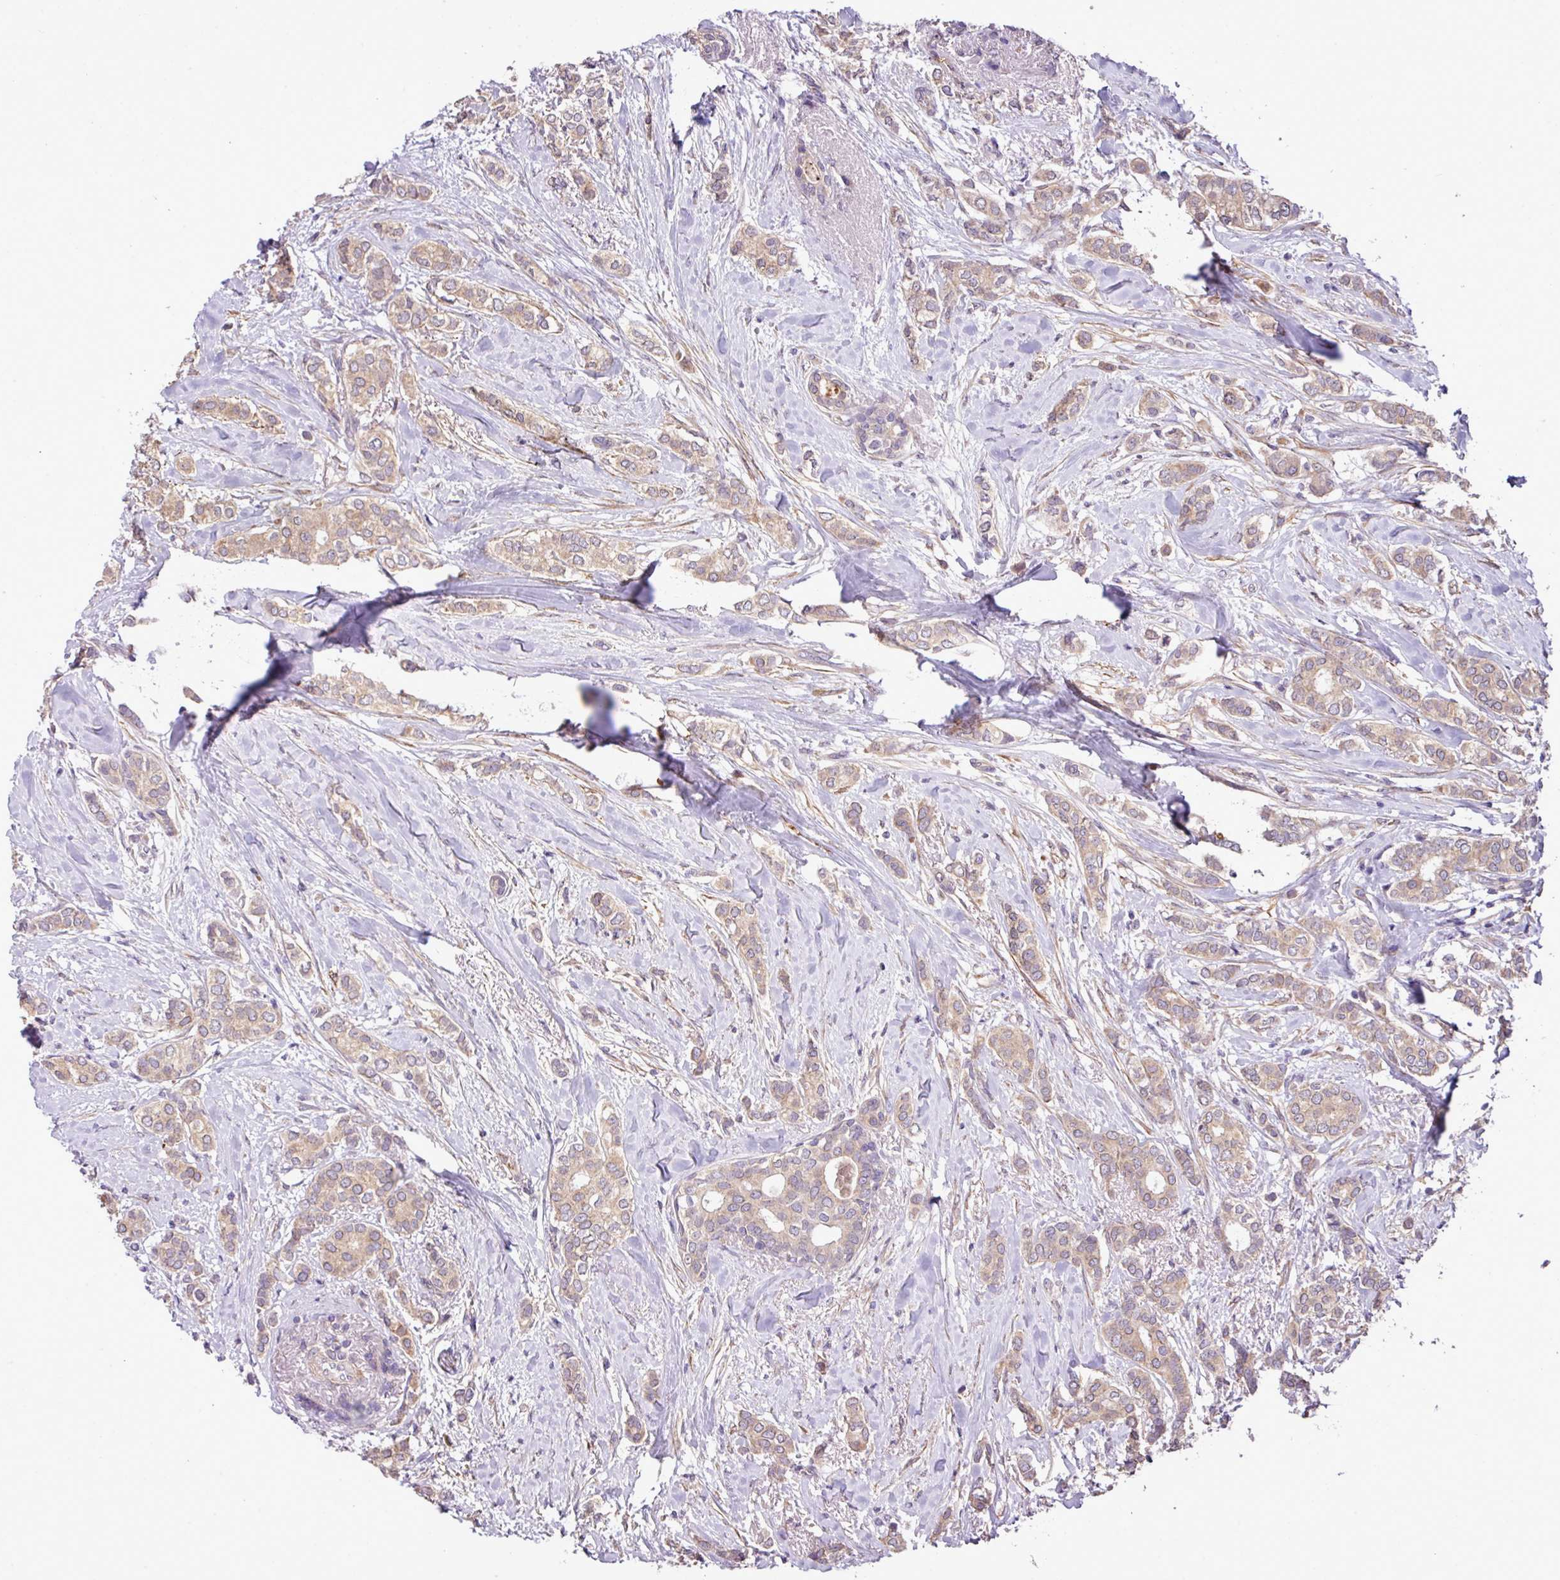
{"staining": {"intensity": "moderate", "quantity": ">75%", "location": "cytoplasmic/membranous"}, "tissue": "breast cancer", "cell_type": "Tumor cells", "image_type": "cancer", "snomed": [{"axis": "morphology", "description": "Duct carcinoma"}, {"axis": "topography", "description": "Breast"}], "caption": "This is a histology image of immunohistochemistry (IHC) staining of breast intraductal carcinoma, which shows moderate expression in the cytoplasmic/membranous of tumor cells.", "gene": "XIAP", "patient": {"sex": "female", "age": 73}}